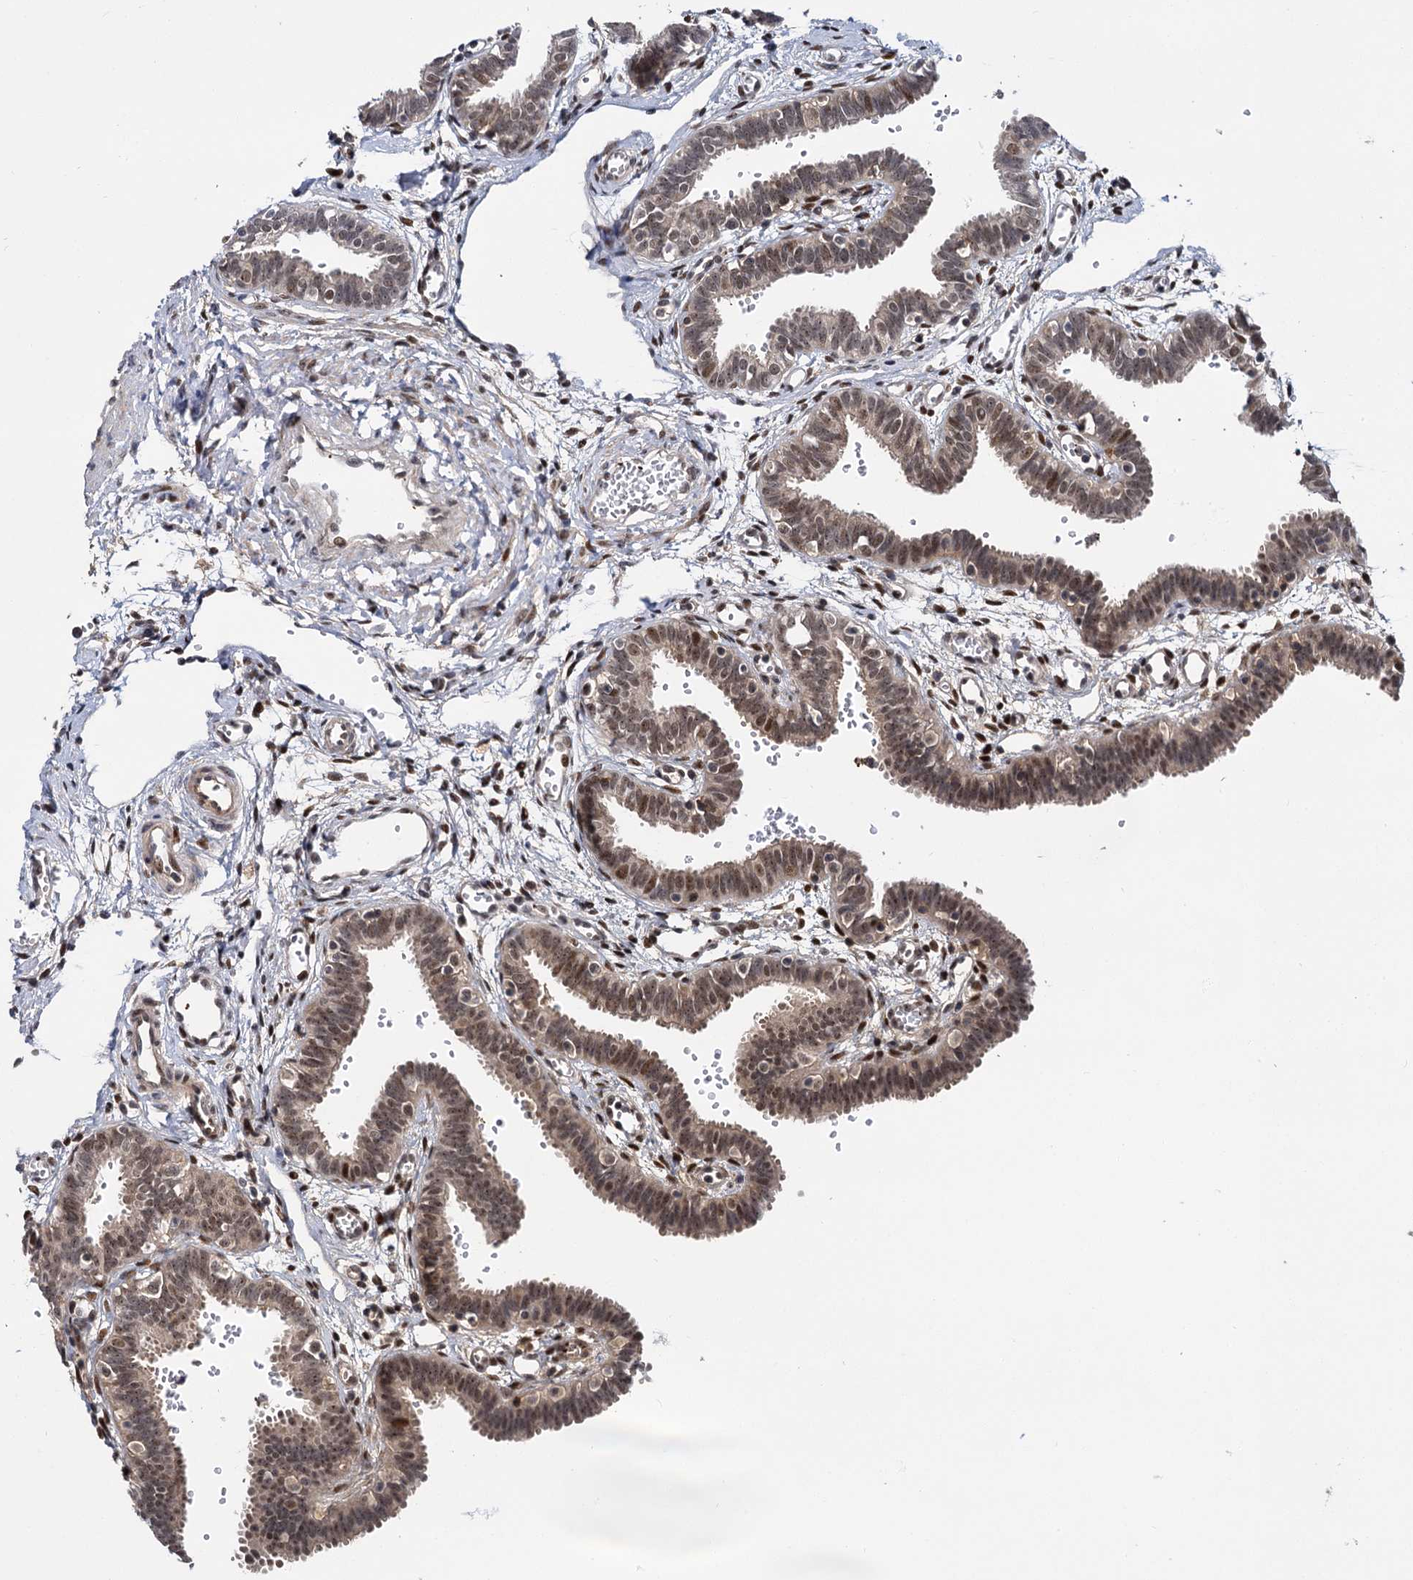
{"staining": {"intensity": "weak", "quantity": ">75%", "location": "nuclear"}, "tissue": "fallopian tube", "cell_type": "Glandular cells", "image_type": "normal", "snomed": [{"axis": "morphology", "description": "Normal tissue, NOS"}, {"axis": "topography", "description": "Fallopian tube"}, {"axis": "topography", "description": "Placenta"}], "caption": "Glandular cells display low levels of weak nuclear positivity in approximately >75% of cells in benign human fallopian tube. (brown staining indicates protein expression, while blue staining denotes nuclei).", "gene": "MBD6", "patient": {"sex": "female", "age": 32}}